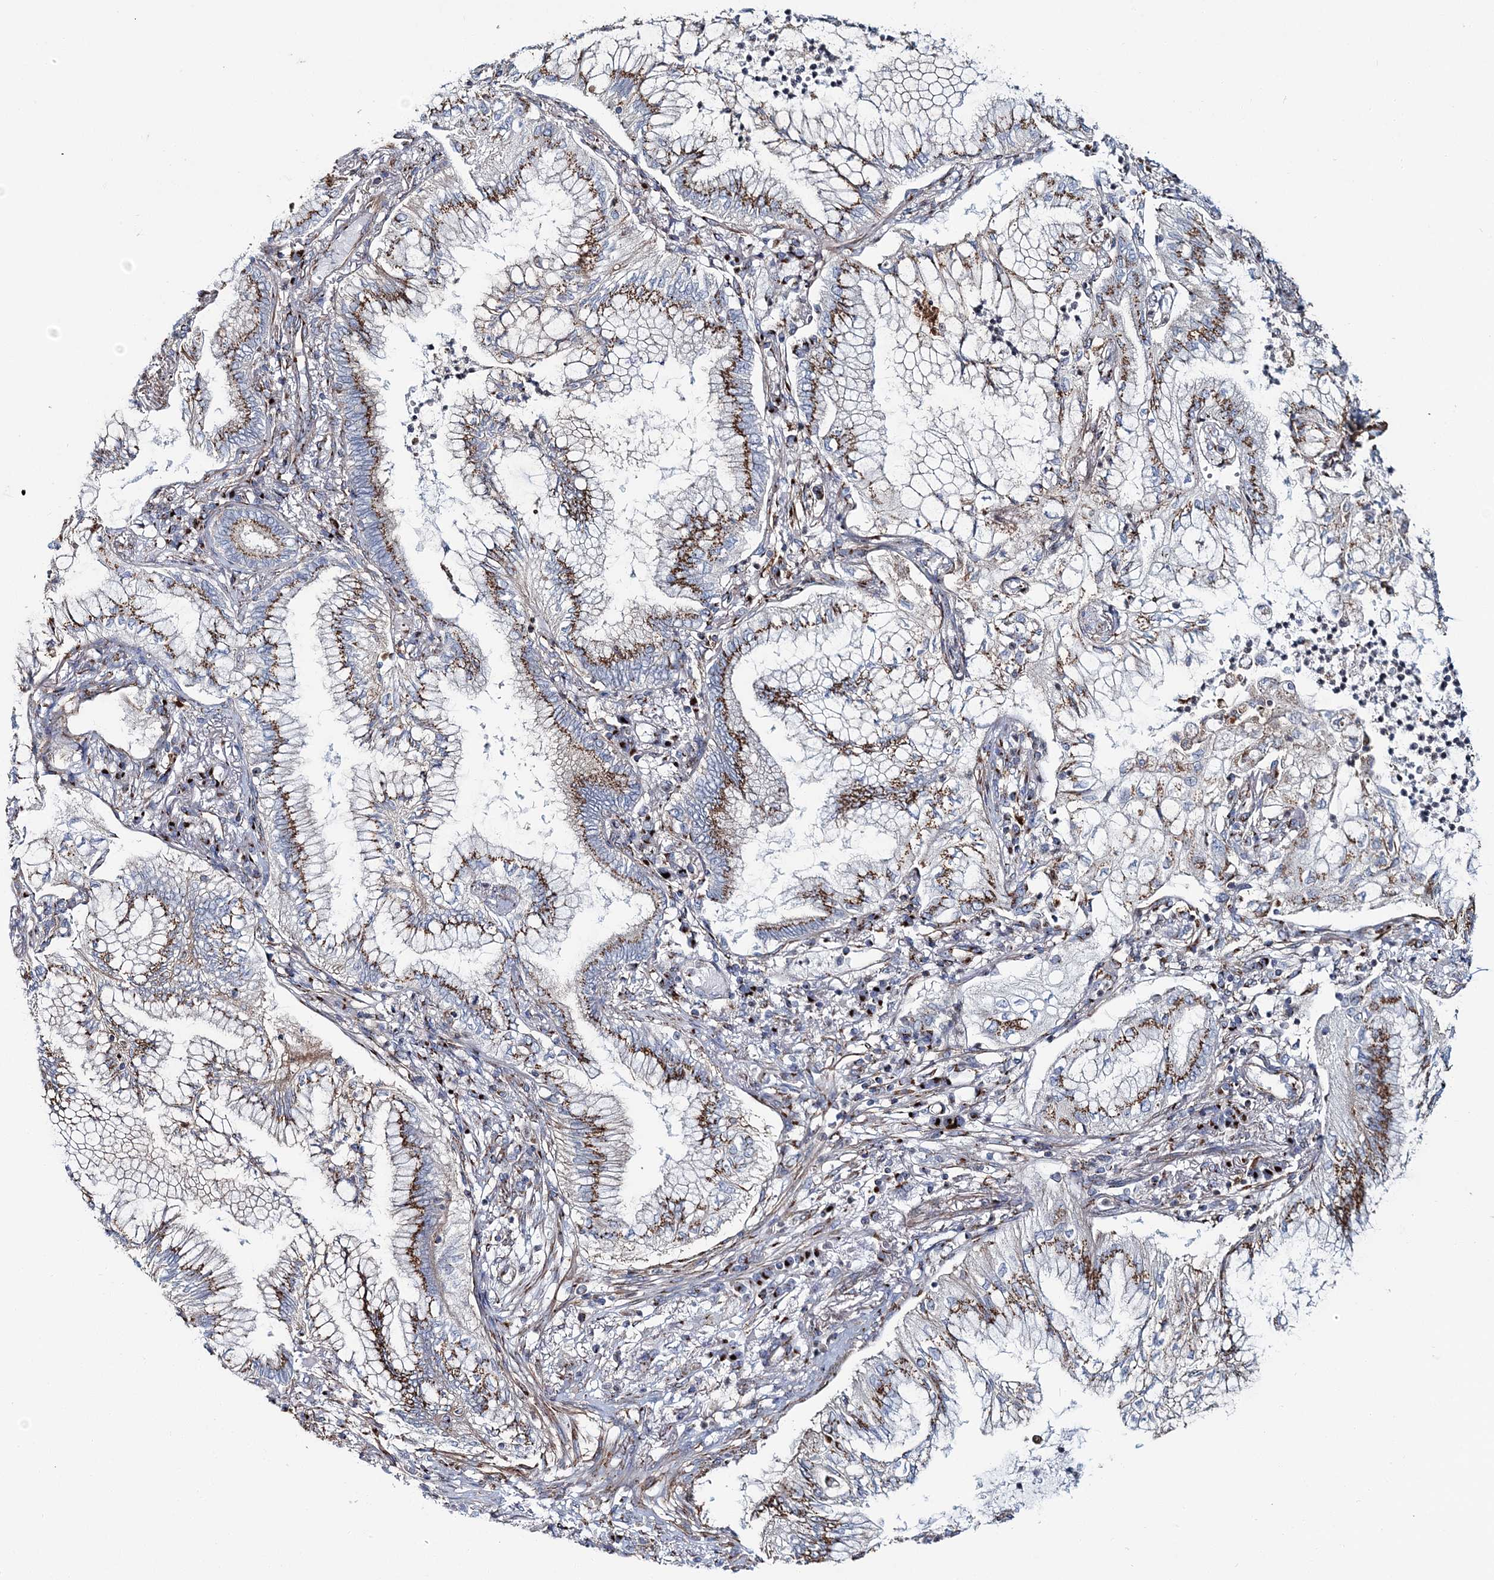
{"staining": {"intensity": "moderate", "quantity": ">75%", "location": "cytoplasmic/membranous"}, "tissue": "bronchus", "cell_type": "Respiratory epithelial cells", "image_type": "normal", "snomed": [{"axis": "morphology", "description": "Normal tissue, NOS"}, {"axis": "morphology", "description": "Adenocarcinoma, NOS"}, {"axis": "topography", "description": "Bronchus"}, {"axis": "topography", "description": "Lung"}], "caption": "IHC photomicrograph of normal bronchus: bronchus stained using immunohistochemistry (IHC) reveals medium levels of moderate protein expression localized specifically in the cytoplasmic/membranous of respiratory epithelial cells, appearing as a cytoplasmic/membranous brown color.", "gene": "MAN1A2", "patient": {"sex": "female", "age": 70}}